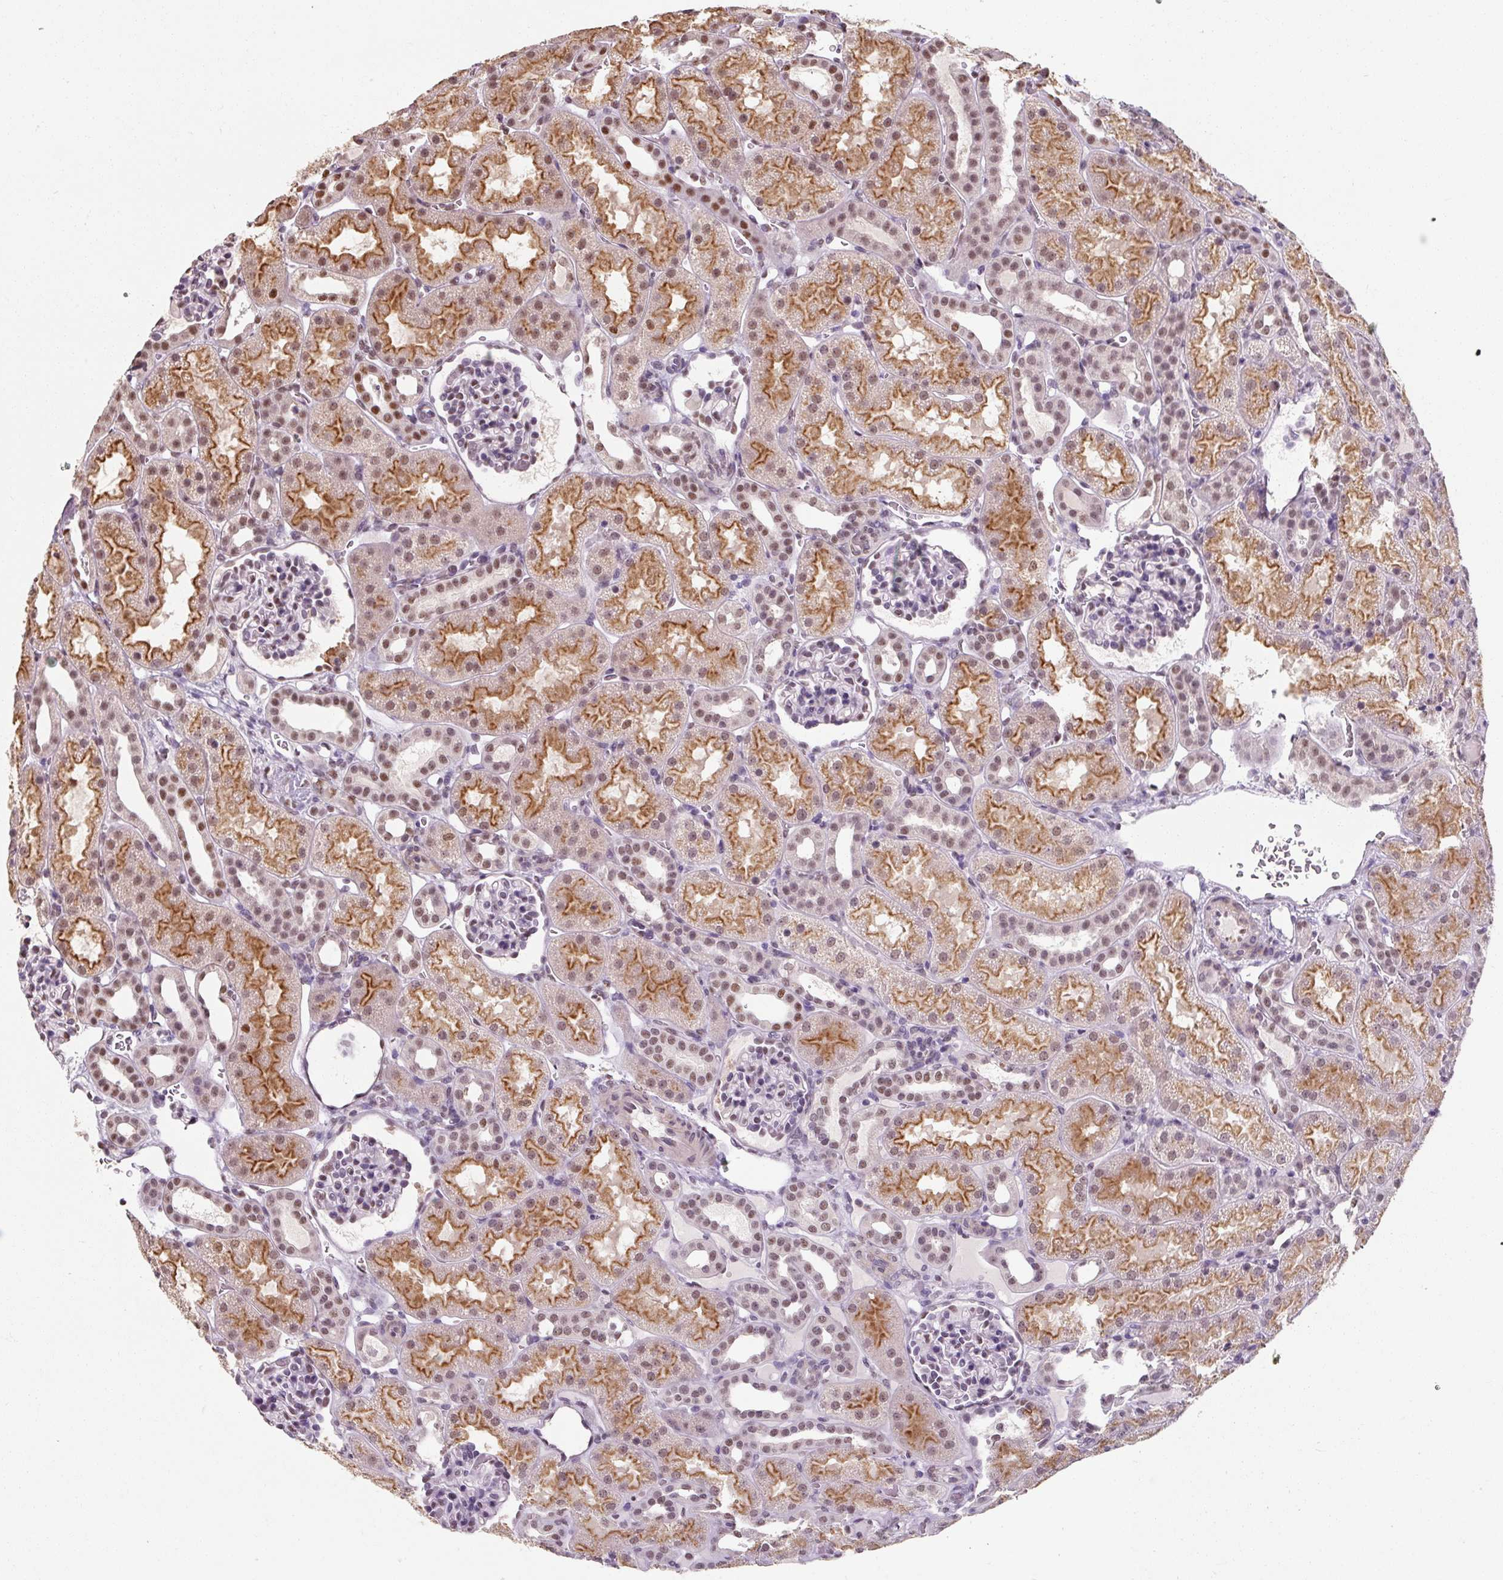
{"staining": {"intensity": "weak", "quantity": "25%-75%", "location": "nuclear"}, "tissue": "kidney", "cell_type": "Cells in glomeruli", "image_type": "normal", "snomed": [{"axis": "morphology", "description": "Normal tissue, NOS"}, {"axis": "topography", "description": "Kidney"}], "caption": "IHC (DAB) staining of unremarkable kidney displays weak nuclear protein positivity in about 25%-75% of cells in glomeruli. (Stains: DAB (3,3'-diaminobenzidine) in brown, nuclei in blue, Microscopy: brightfield microscopy at high magnification).", "gene": "ENSG00000291316", "patient": {"sex": "male", "age": 2}}